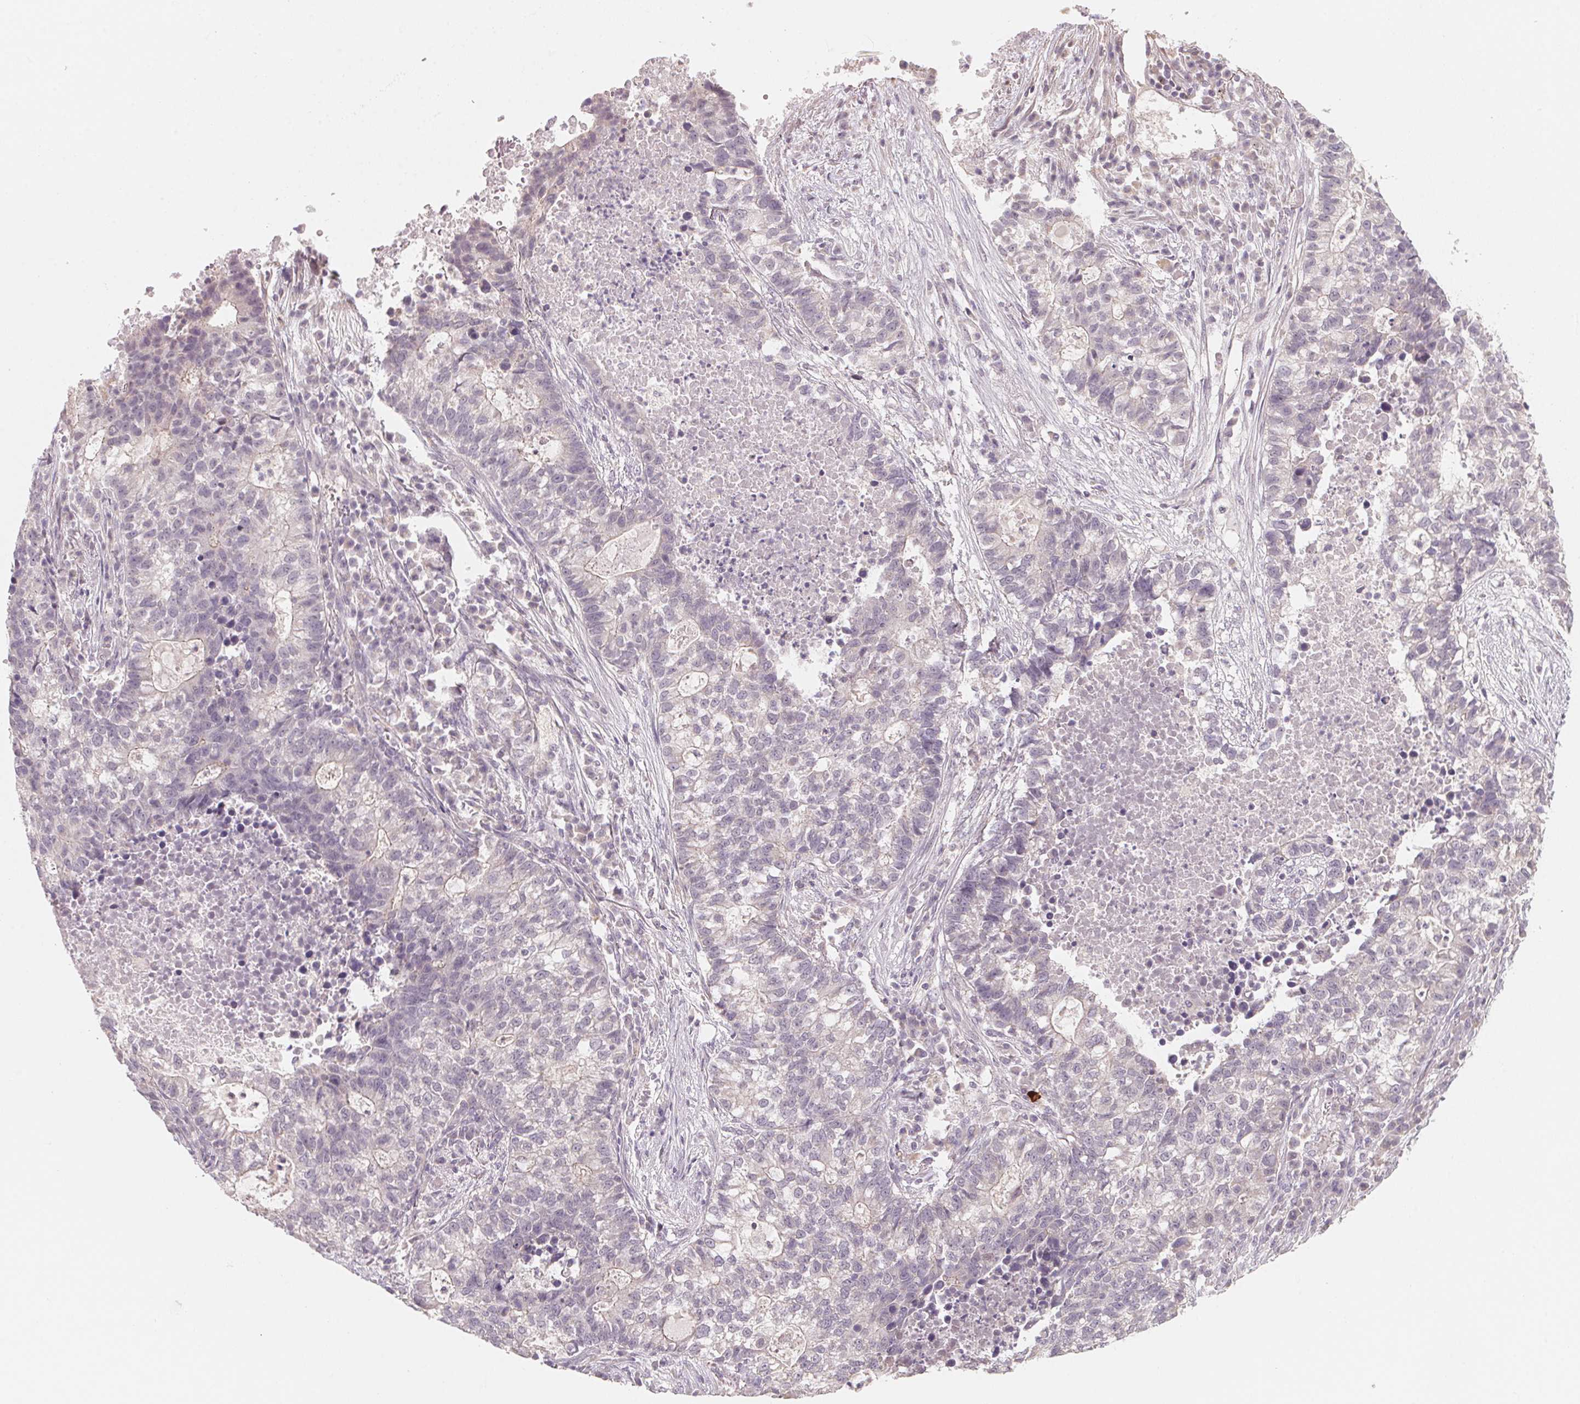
{"staining": {"intensity": "negative", "quantity": "none", "location": "none"}, "tissue": "lung cancer", "cell_type": "Tumor cells", "image_type": "cancer", "snomed": [{"axis": "morphology", "description": "Adenocarcinoma, NOS"}, {"axis": "topography", "description": "Lung"}], "caption": "DAB (3,3'-diaminobenzidine) immunohistochemical staining of human lung adenocarcinoma shows no significant expression in tumor cells.", "gene": "ANKRD31", "patient": {"sex": "male", "age": 57}}